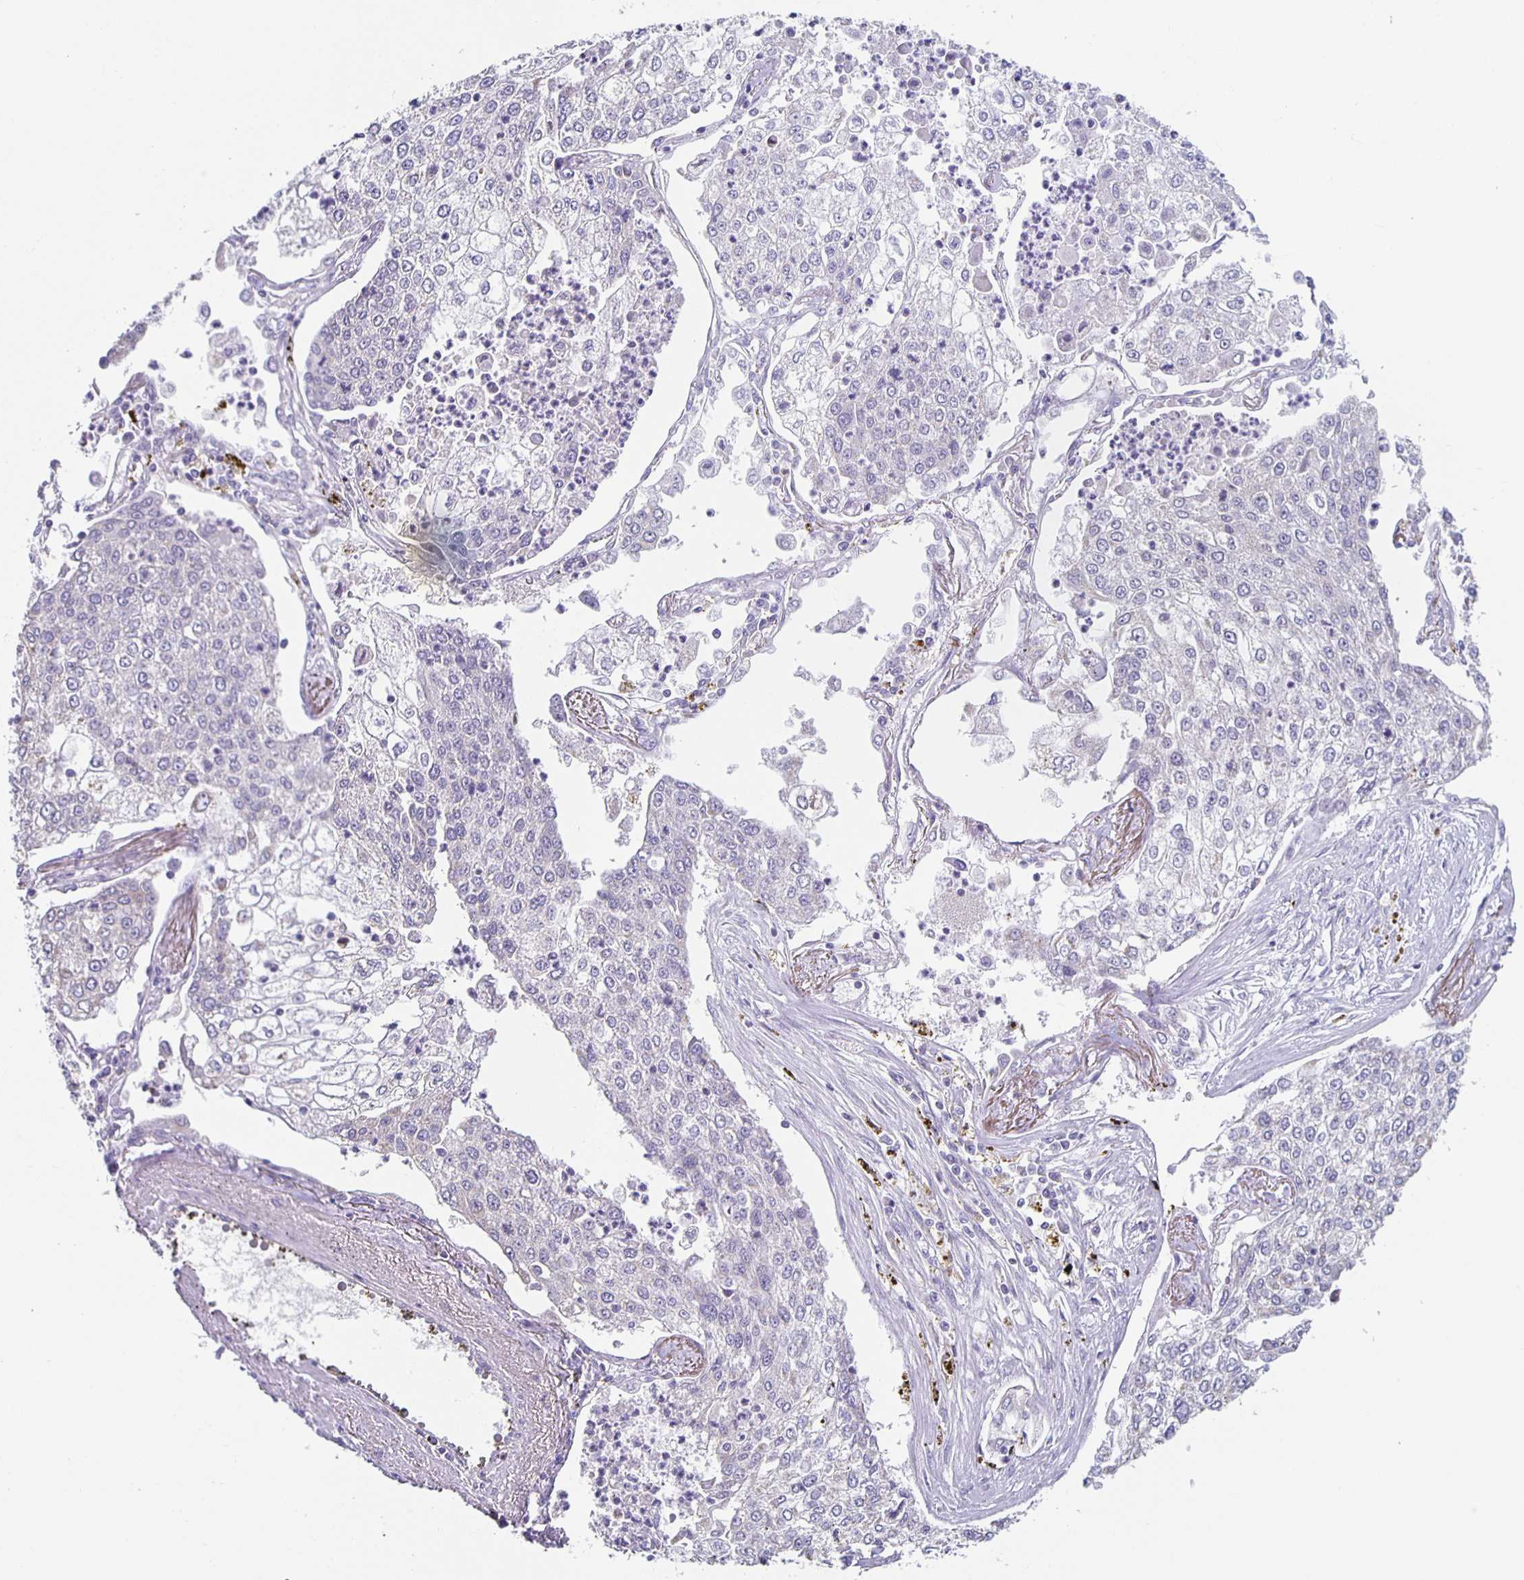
{"staining": {"intensity": "negative", "quantity": "none", "location": "none"}, "tissue": "lung cancer", "cell_type": "Tumor cells", "image_type": "cancer", "snomed": [{"axis": "morphology", "description": "Squamous cell carcinoma, NOS"}, {"axis": "topography", "description": "Lung"}], "caption": "Protein analysis of lung squamous cell carcinoma exhibits no significant positivity in tumor cells.", "gene": "TPPP", "patient": {"sex": "male", "age": 74}}